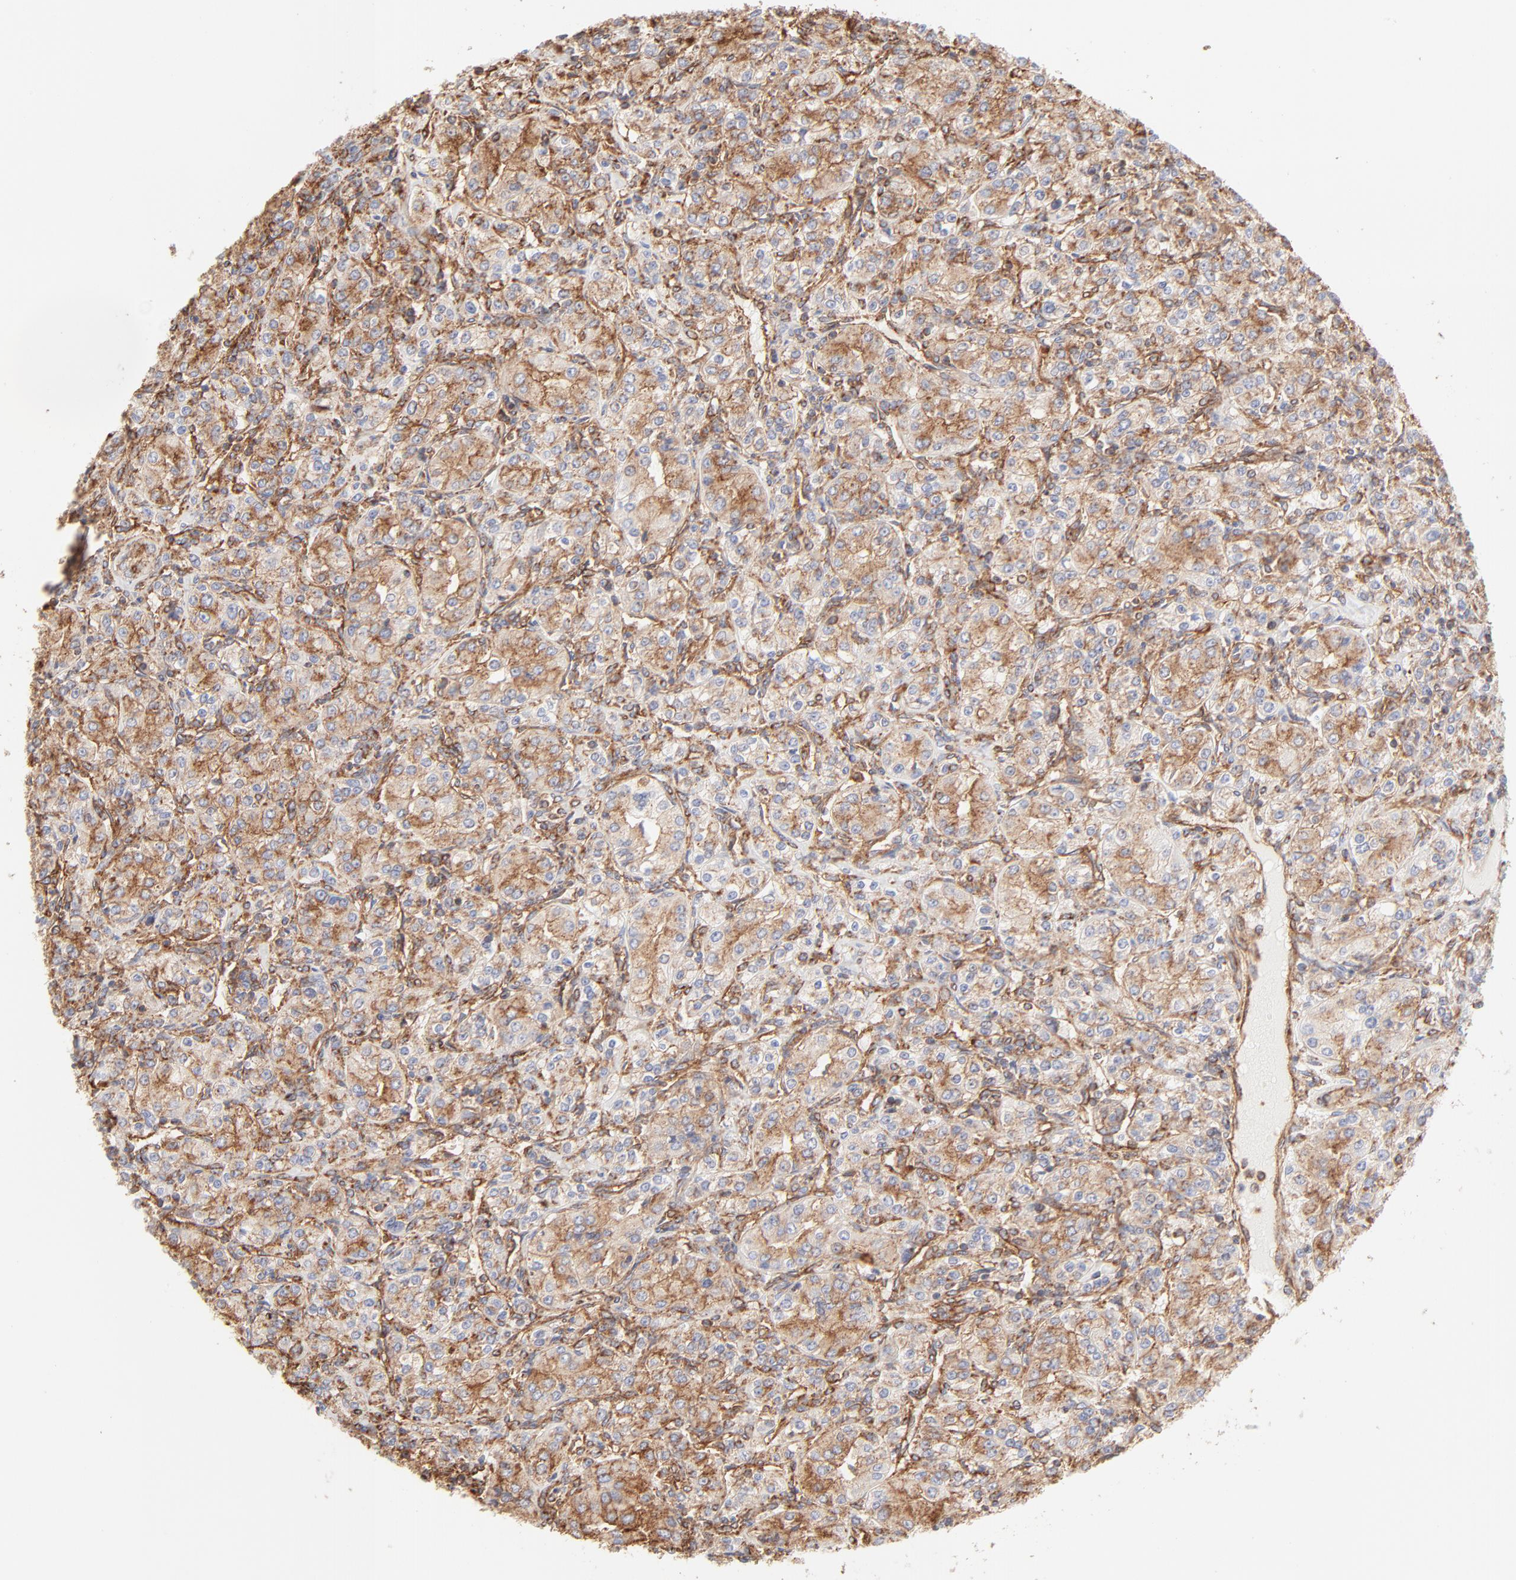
{"staining": {"intensity": "moderate", "quantity": ">75%", "location": "cytoplasmic/membranous"}, "tissue": "renal cancer", "cell_type": "Tumor cells", "image_type": "cancer", "snomed": [{"axis": "morphology", "description": "Adenocarcinoma, NOS"}, {"axis": "topography", "description": "Kidney"}], "caption": "Renal adenocarcinoma stained with IHC reveals moderate cytoplasmic/membranous expression in approximately >75% of tumor cells. The protein is stained brown, and the nuclei are stained in blue (DAB (3,3'-diaminobenzidine) IHC with brightfield microscopy, high magnification).", "gene": "CLTB", "patient": {"sex": "male", "age": 77}}